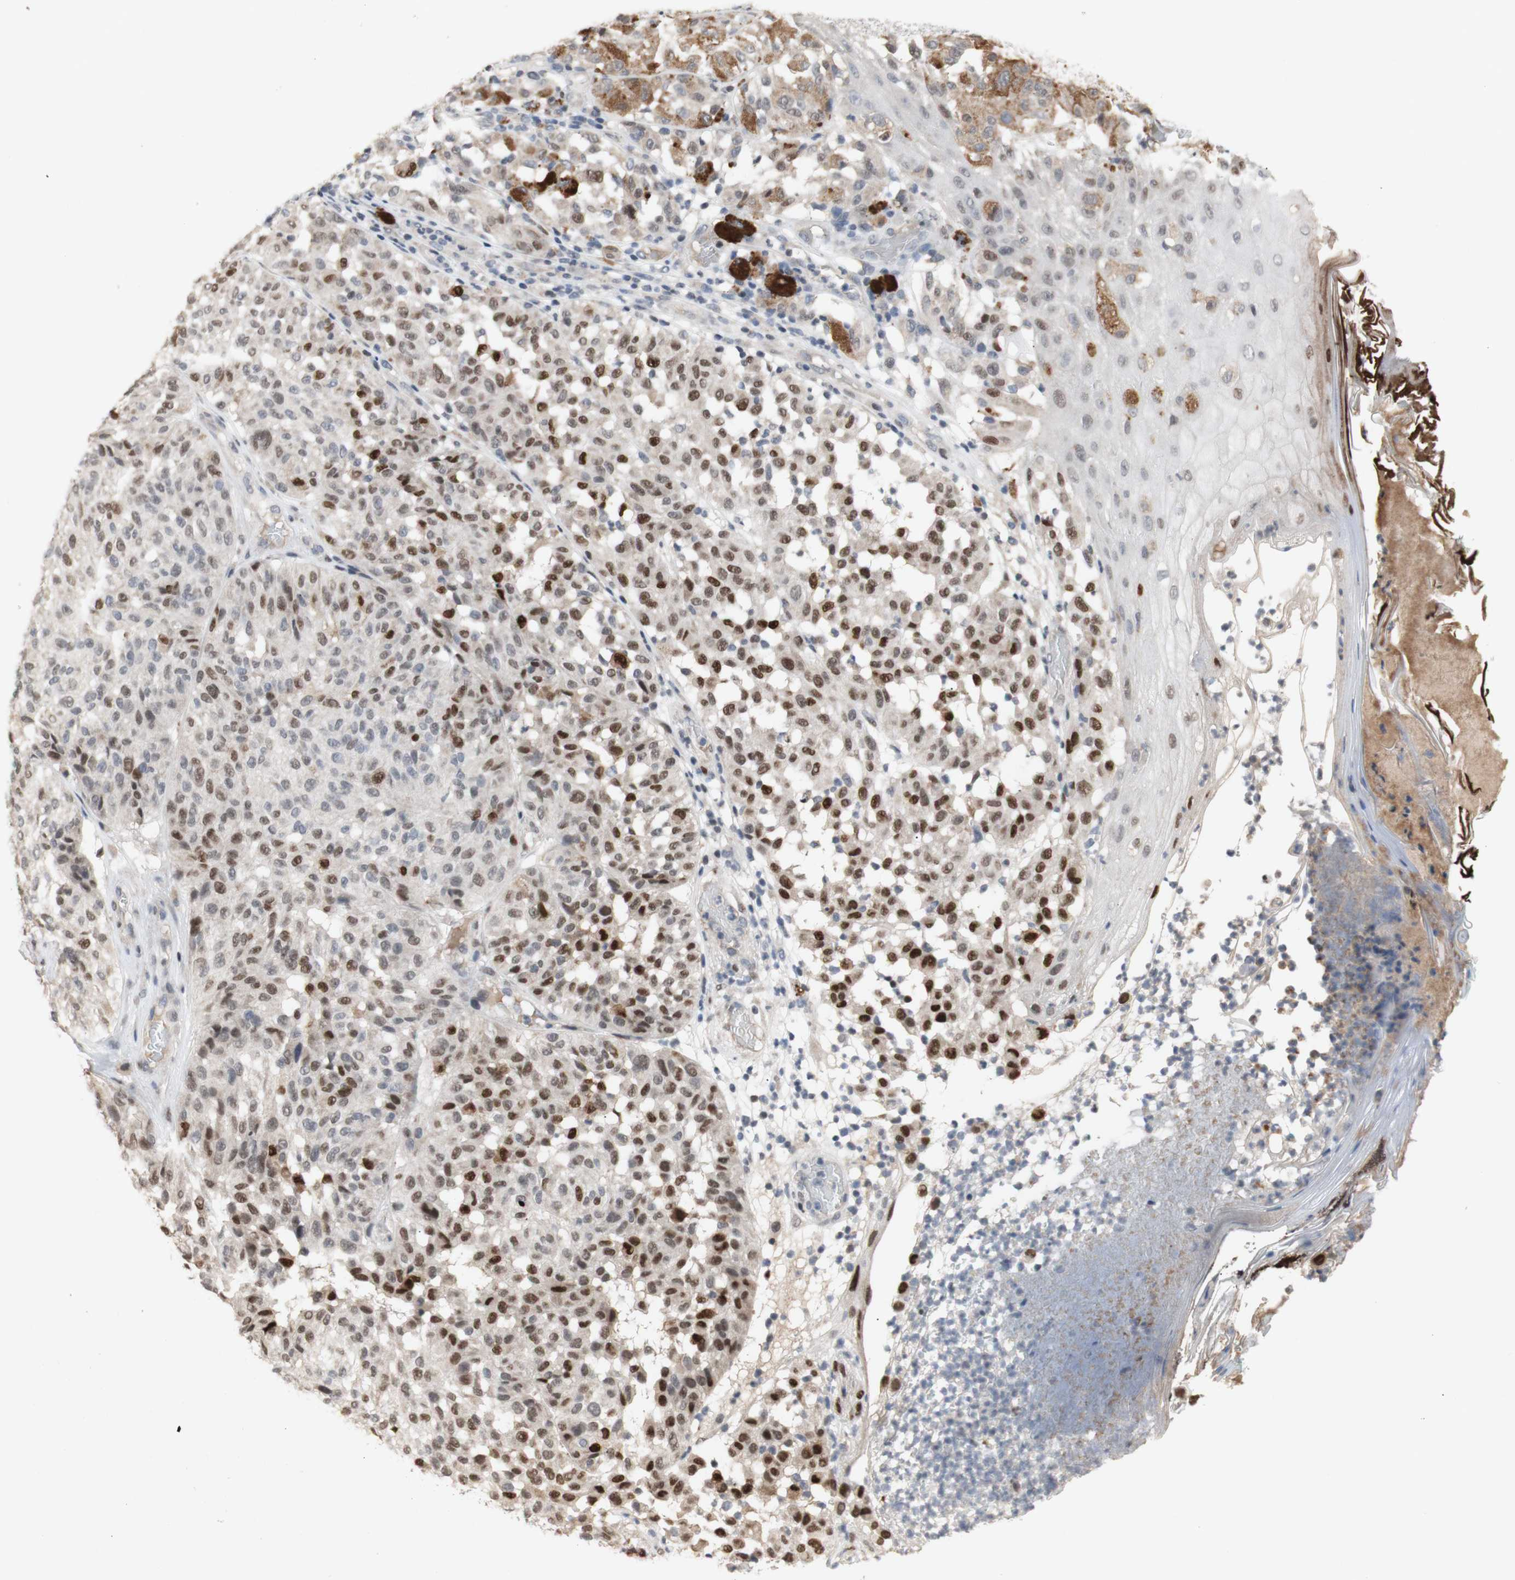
{"staining": {"intensity": "strong", "quantity": "25%-75%", "location": "nuclear"}, "tissue": "melanoma", "cell_type": "Tumor cells", "image_type": "cancer", "snomed": [{"axis": "morphology", "description": "Malignant melanoma, NOS"}, {"axis": "topography", "description": "Skin"}], "caption": "A brown stain shows strong nuclear expression of a protein in melanoma tumor cells. (IHC, brightfield microscopy, high magnification).", "gene": "FOSB", "patient": {"sex": "female", "age": 46}}